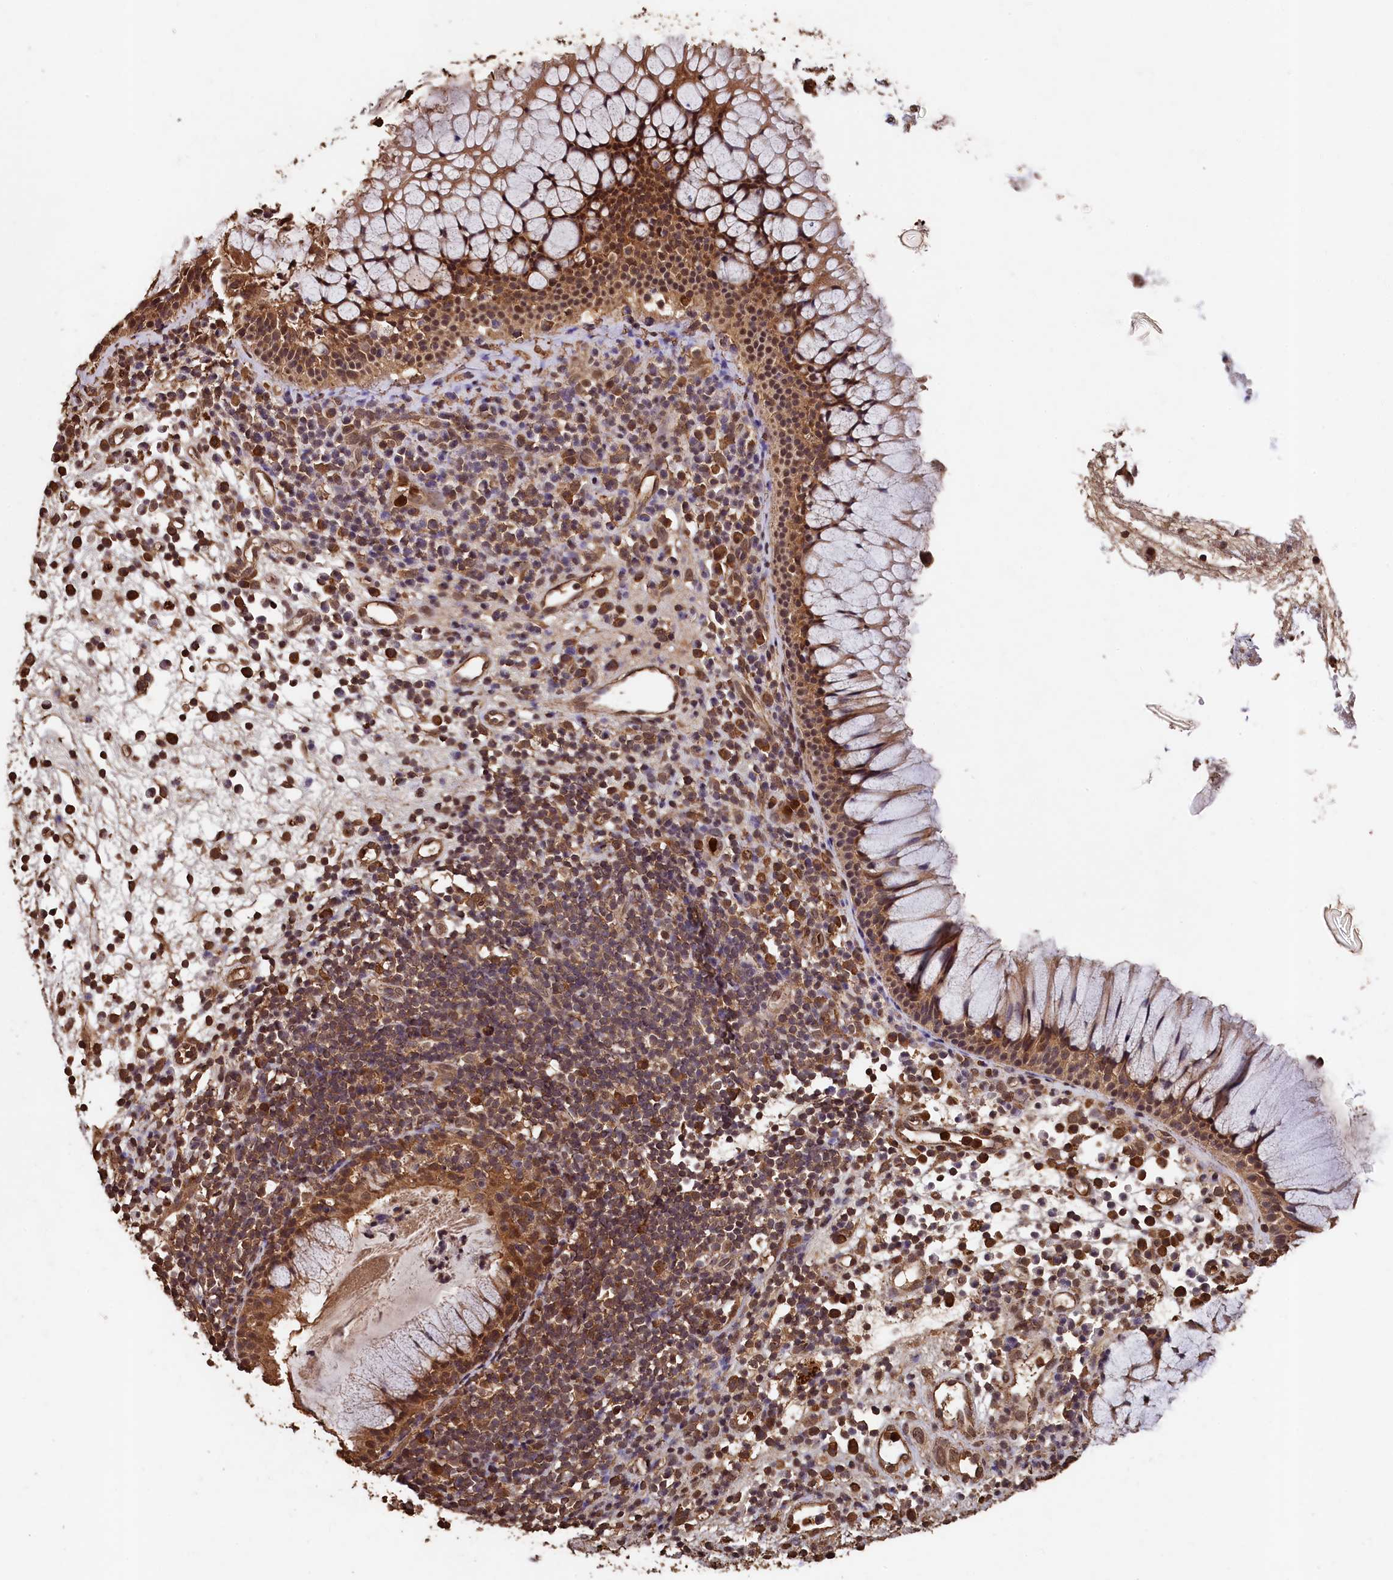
{"staining": {"intensity": "moderate", "quantity": ">75%", "location": "cytoplasmic/membranous,nuclear"}, "tissue": "nasopharynx", "cell_type": "Respiratory epithelial cells", "image_type": "normal", "snomed": [{"axis": "morphology", "description": "Normal tissue, NOS"}, {"axis": "morphology", "description": "Inflammation, NOS"}, {"axis": "topography", "description": "Nasopharynx"}], "caption": "Moderate cytoplasmic/membranous,nuclear positivity is seen in approximately >75% of respiratory epithelial cells in normal nasopharynx.", "gene": "CEP57L1", "patient": {"sex": "male", "age": 70}}